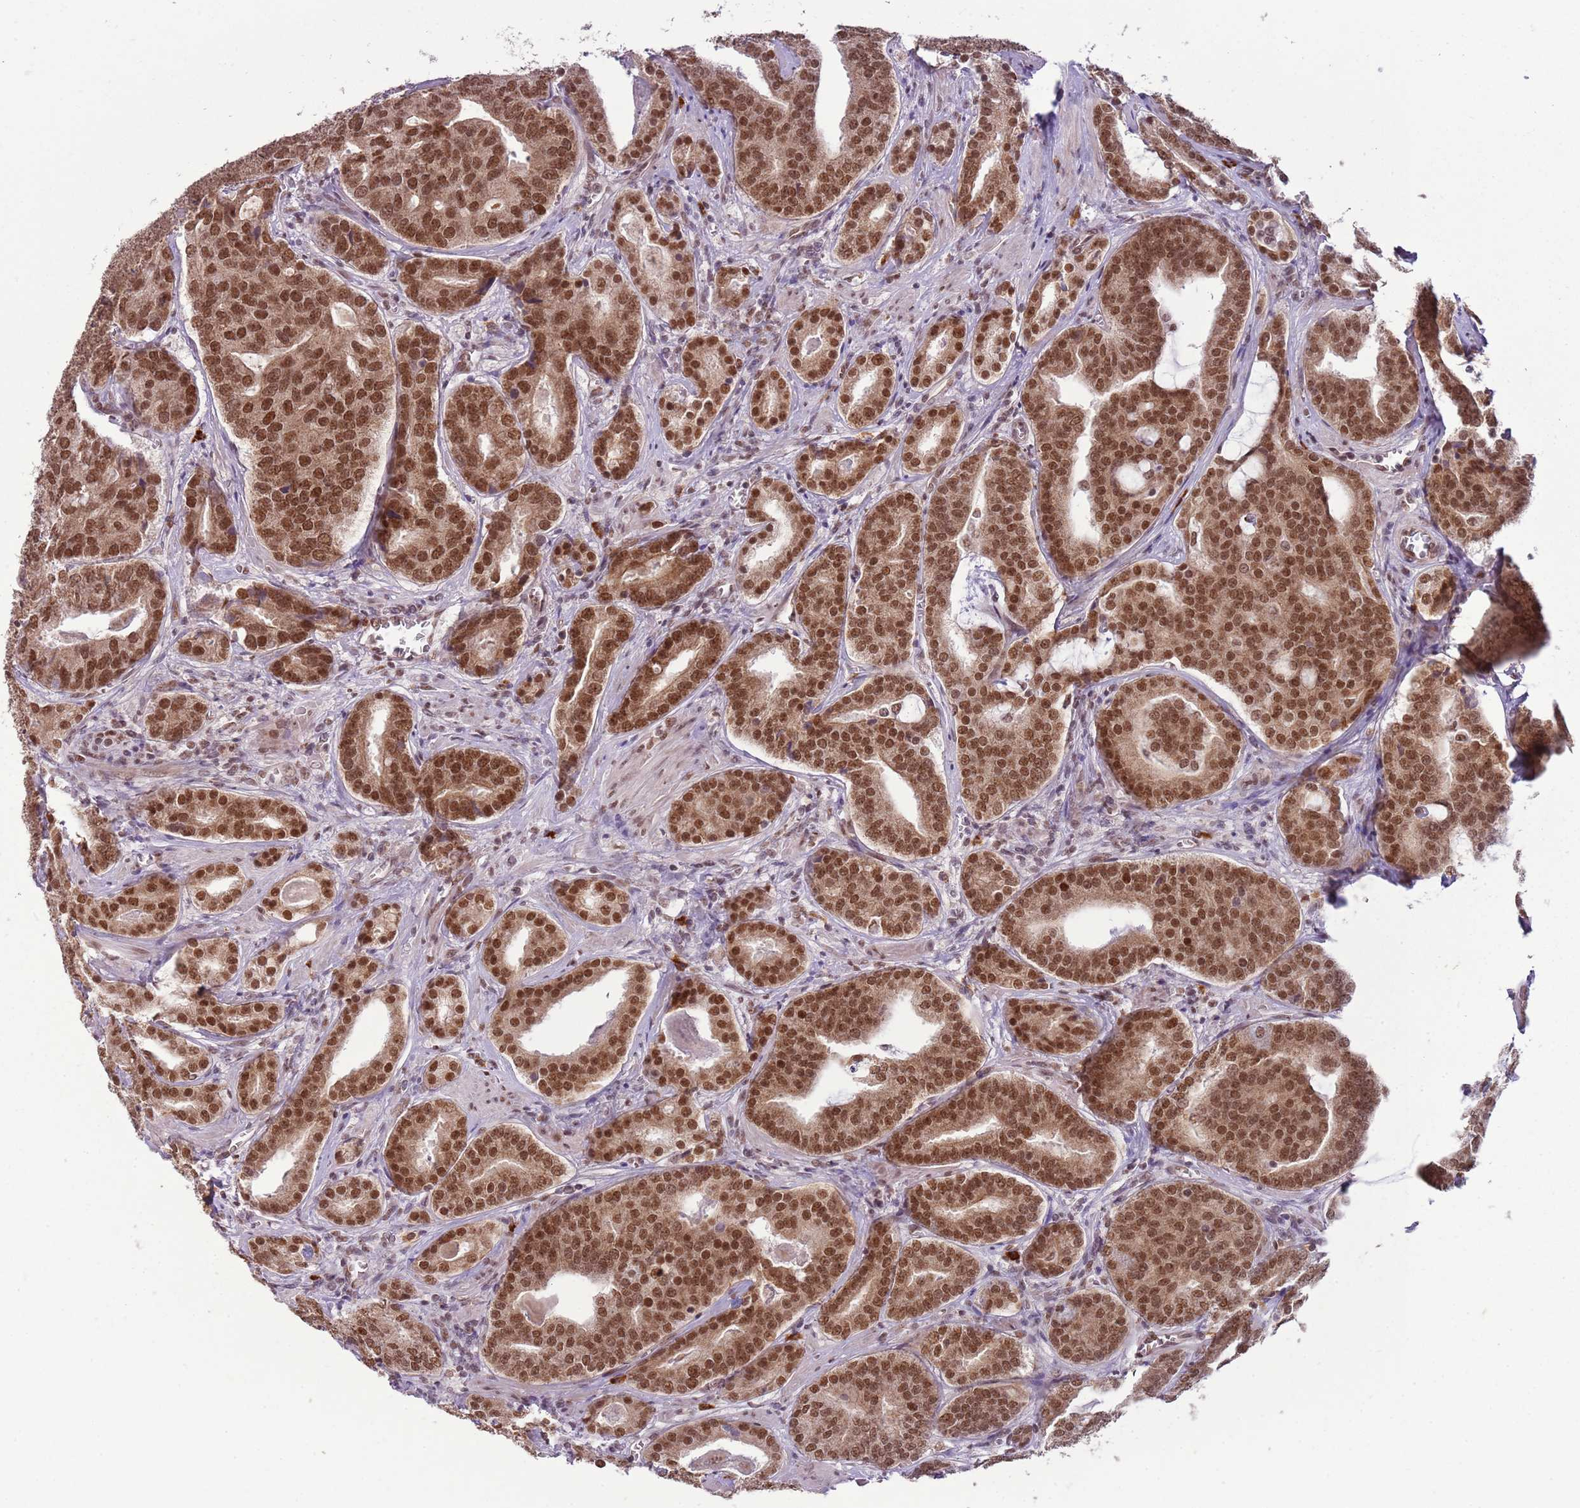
{"staining": {"intensity": "strong", "quantity": ">75%", "location": "nuclear"}, "tissue": "prostate cancer", "cell_type": "Tumor cells", "image_type": "cancer", "snomed": [{"axis": "morphology", "description": "Adenocarcinoma, High grade"}, {"axis": "topography", "description": "Prostate"}], "caption": "Prostate adenocarcinoma (high-grade) stained with immunohistochemistry (IHC) exhibits strong nuclear positivity in about >75% of tumor cells.", "gene": "FAM120AOS", "patient": {"sex": "male", "age": 55}}